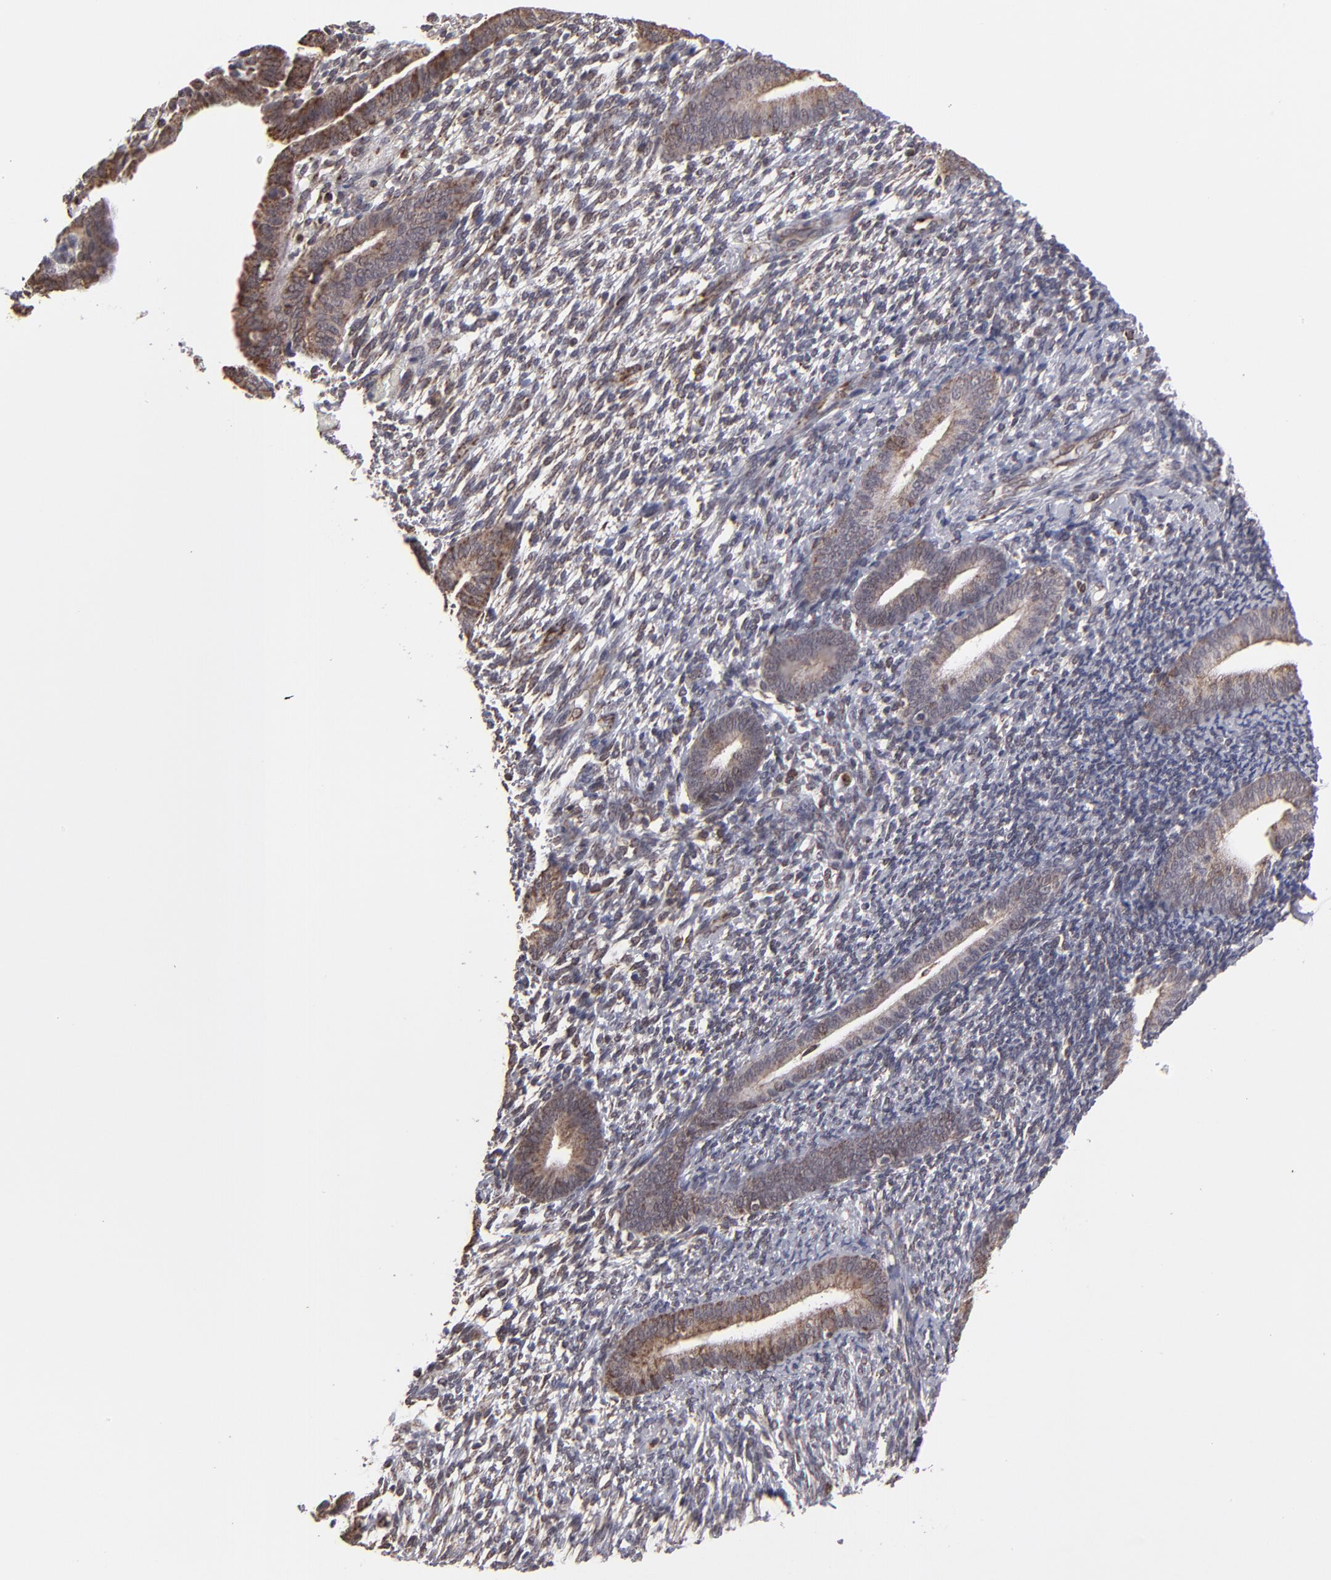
{"staining": {"intensity": "weak", "quantity": "<25%", "location": "nuclear"}, "tissue": "endometrium", "cell_type": "Cells in endometrial stroma", "image_type": "normal", "snomed": [{"axis": "morphology", "description": "Normal tissue, NOS"}, {"axis": "topography", "description": "Smooth muscle"}, {"axis": "topography", "description": "Endometrium"}], "caption": "The immunohistochemistry image has no significant expression in cells in endometrial stroma of endometrium. Brightfield microscopy of immunohistochemistry (IHC) stained with DAB (brown) and hematoxylin (blue), captured at high magnification.", "gene": "SLC15A1", "patient": {"sex": "female", "age": 57}}